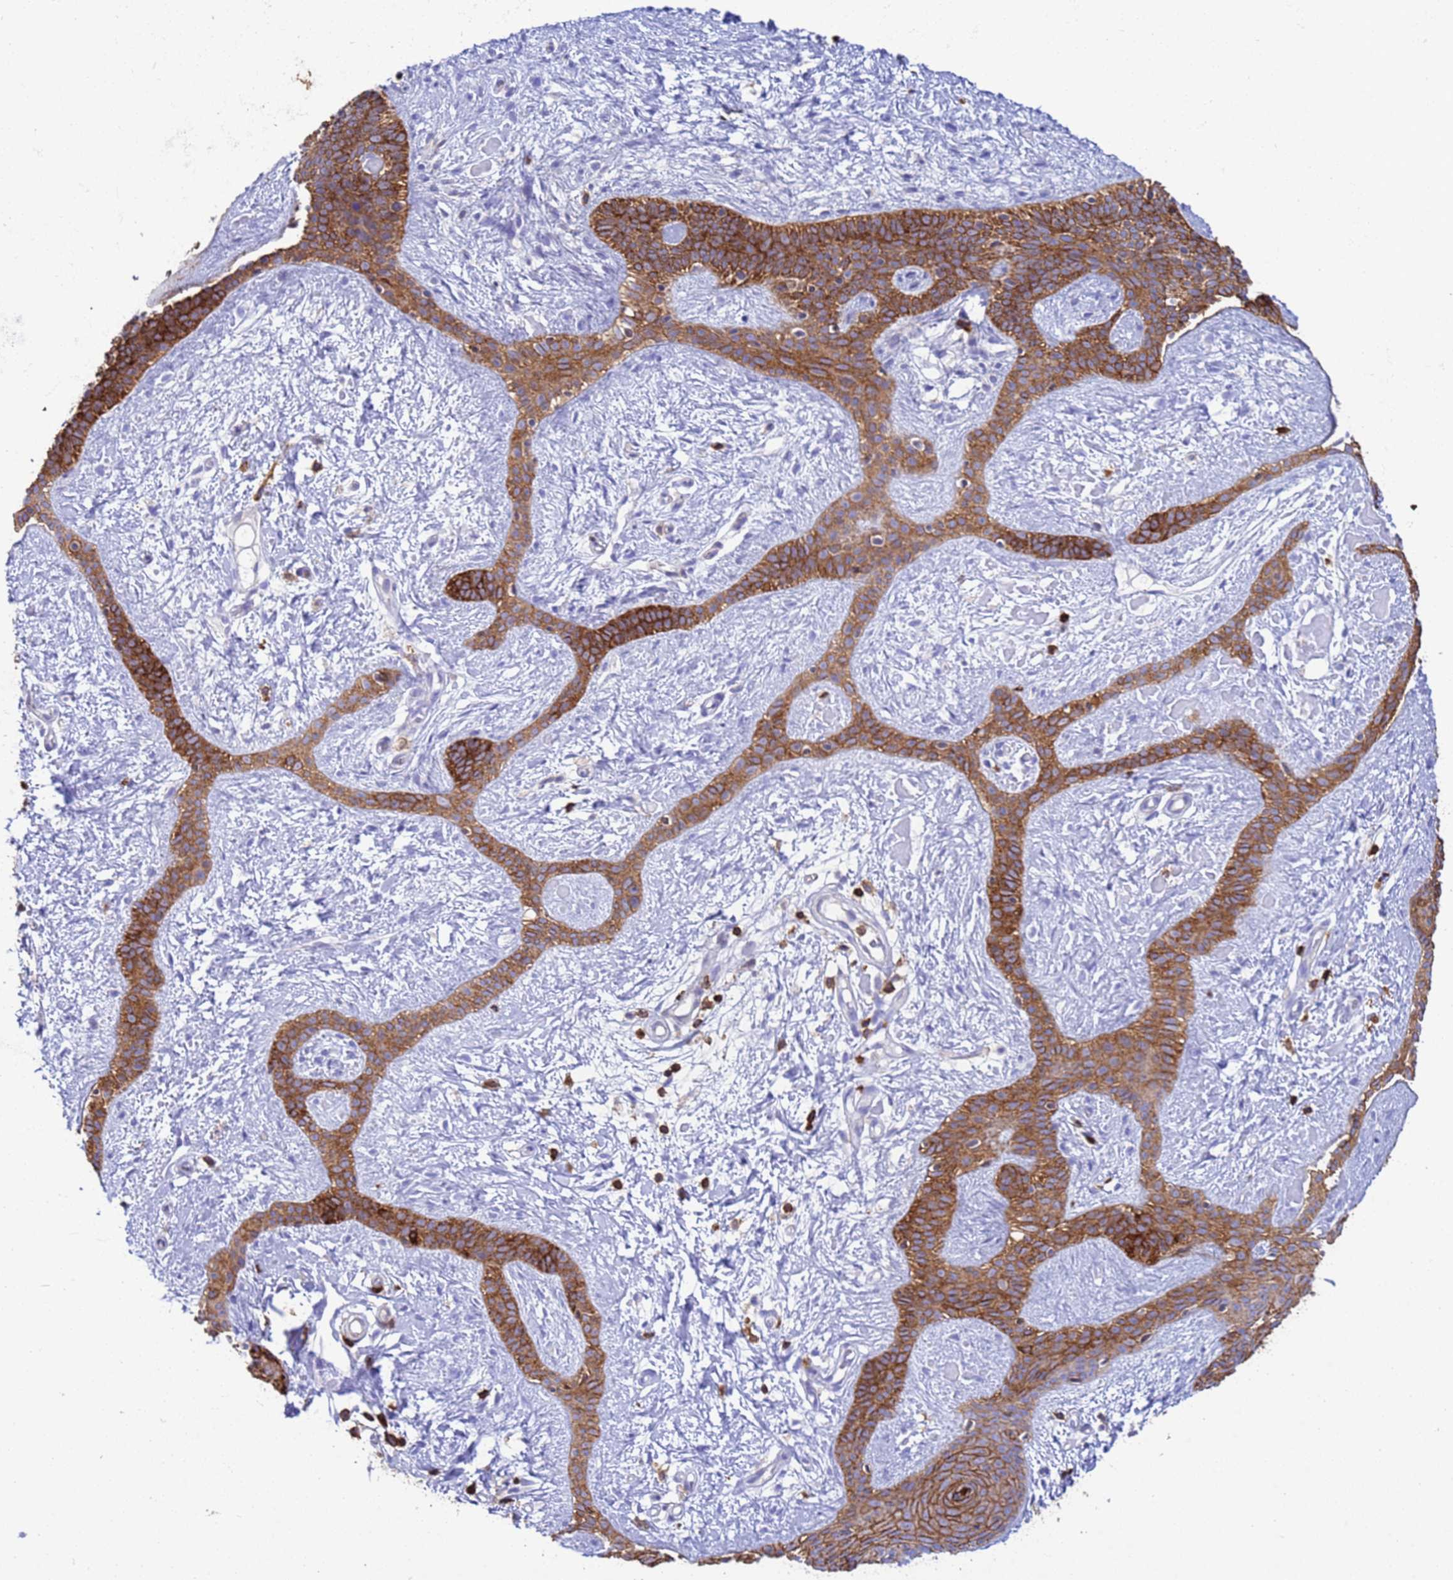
{"staining": {"intensity": "strong", "quantity": ">75%", "location": "cytoplasmic/membranous"}, "tissue": "skin cancer", "cell_type": "Tumor cells", "image_type": "cancer", "snomed": [{"axis": "morphology", "description": "Basal cell carcinoma"}, {"axis": "topography", "description": "Skin"}], "caption": "Protein staining displays strong cytoplasmic/membranous staining in approximately >75% of tumor cells in skin basal cell carcinoma.", "gene": "EZR", "patient": {"sex": "male", "age": 78}}